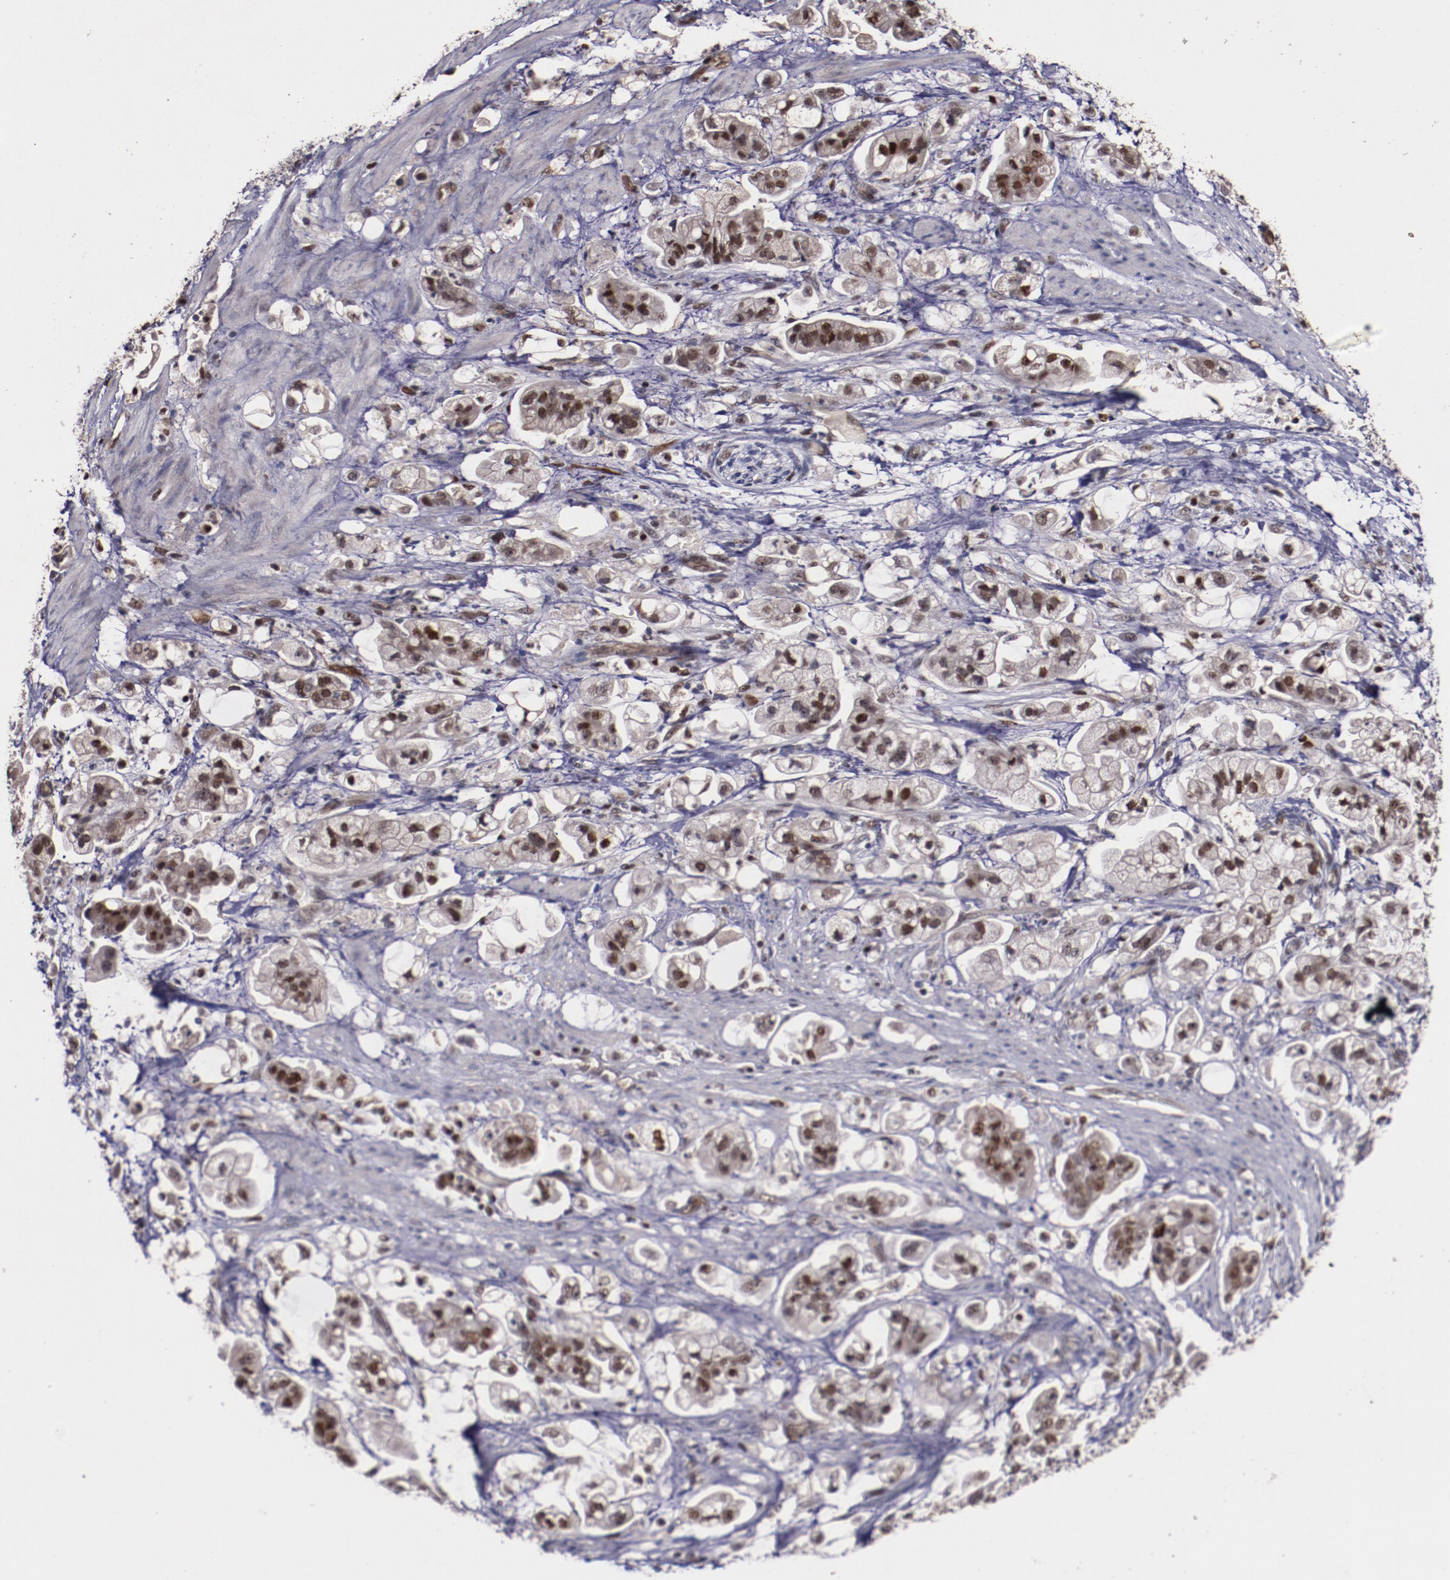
{"staining": {"intensity": "moderate", "quantity": ">75%", "location": "nuclear"}, "tissue": "stomach cancer", "cell_type": "Tumor cells", "image_type": "cancer", "snomed": [{"axis": "morphology", "description": "Adenocarcinoma, NOS"}, {"axis": "topography", "description": "Stomach"}], "caption": "The photomicrograph shows a brown stain indicating the presence of a protein in the nuclear of tumor cells in stomach adenocarcinoma. (brown staining indicates protein expression, while blue staining denotes nuclei).", "gene": "CHEK2", "patient": {"sex": "male", "age": 62}}